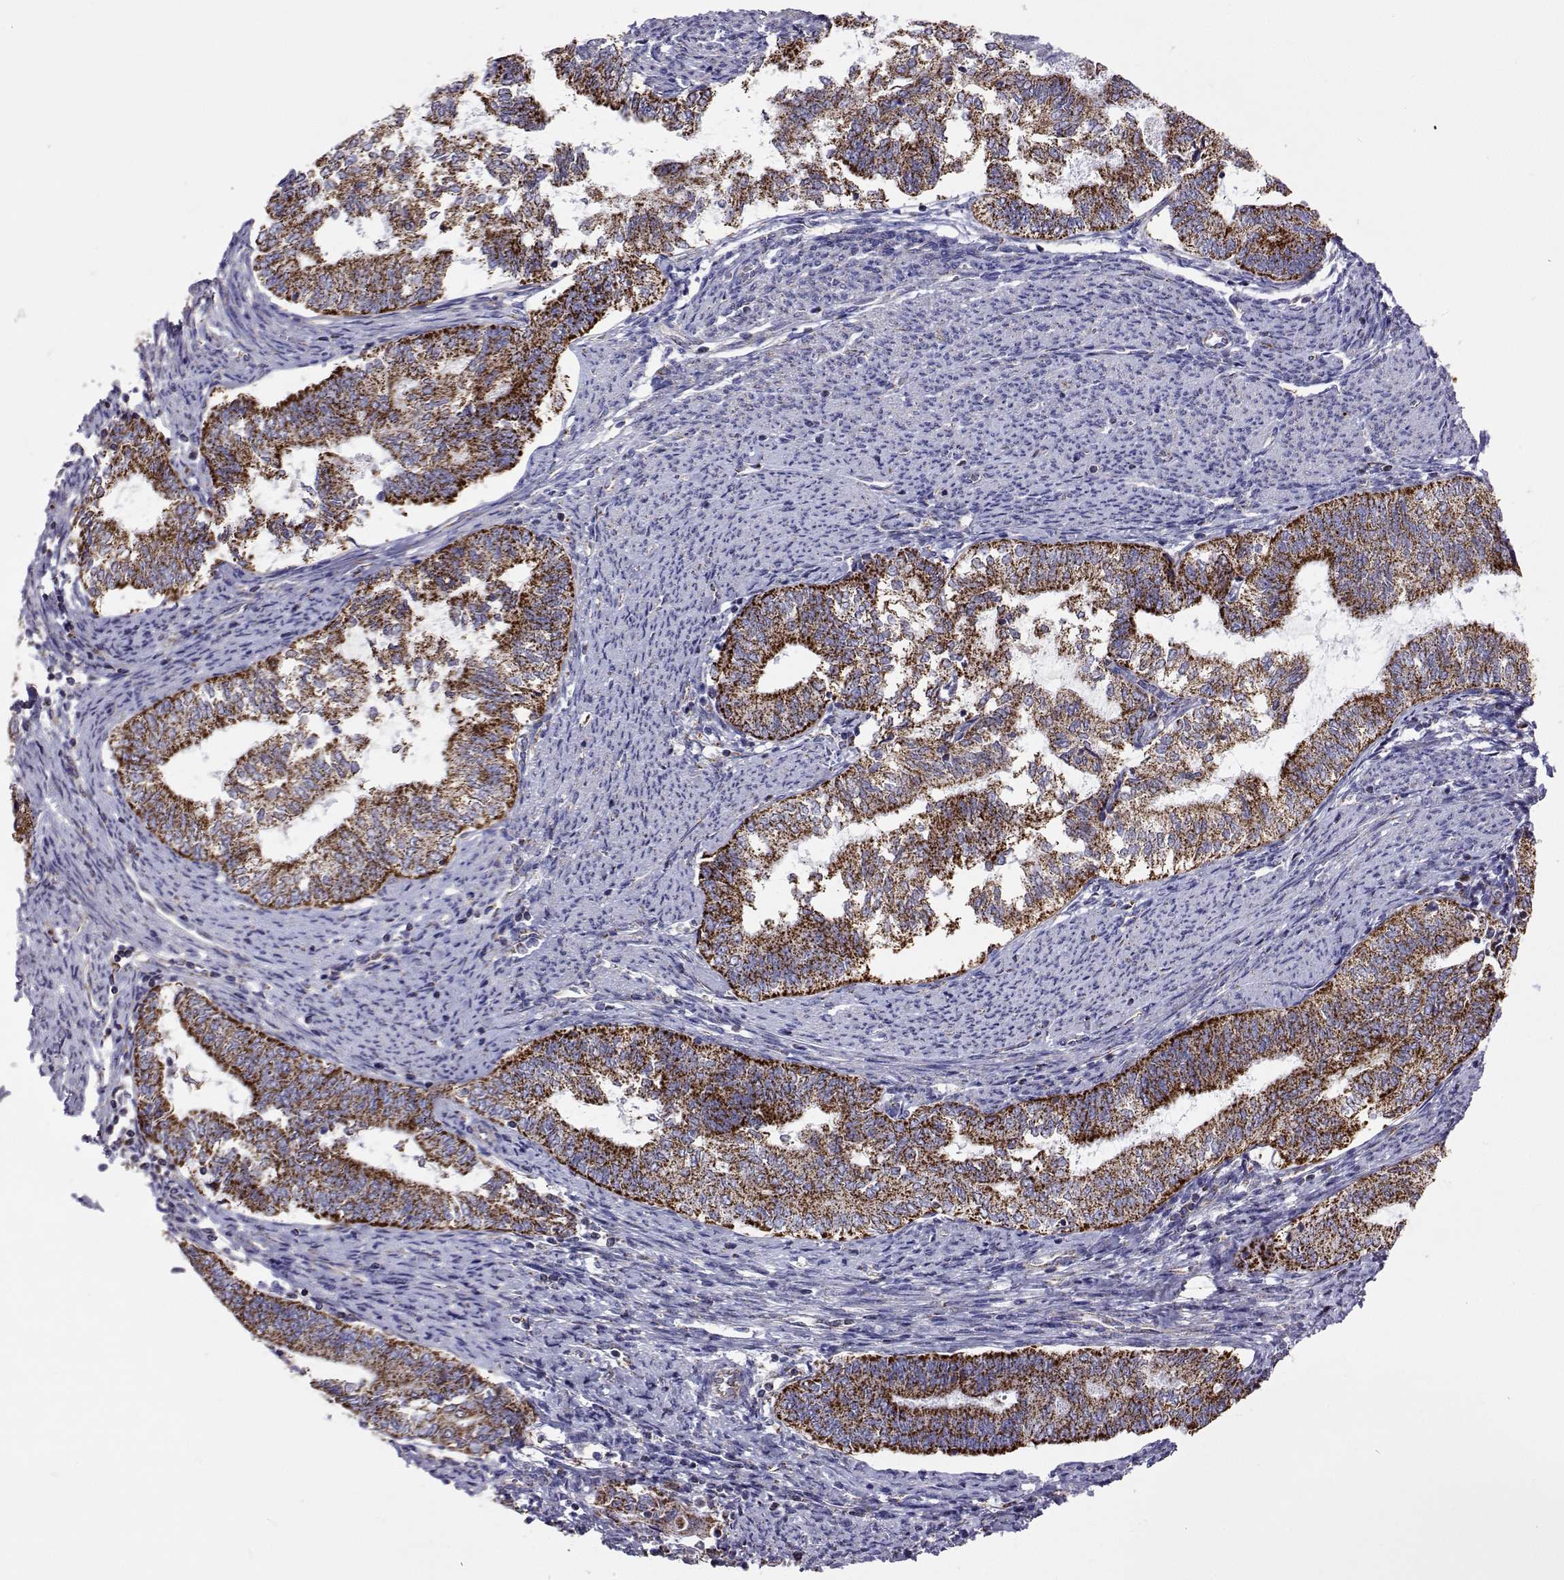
{"staining": {"intensity": "strong", "quantity": "25%-75%", "location": "cytoplasmic/membranous"}, "tissue": "endometrial cancer", "cell_type": "Tumor cells", "image_type": "cancer", "snomed": [{"axis": "morphology", "description": "Adenocarcinoma, NOS"}, {"axis": "topography", "description": "Endometrium"}], "caption": "High-power microscopy captured an immunohistochemistry (IHC) photomicrograph of adenocarcinoma (endometrial), revealing strong cytoplasmic/membranous staining in about 25%-75% of tumor cells.", "gene": "MCCC2", "patient": {"sex": "female", "age": 65}}